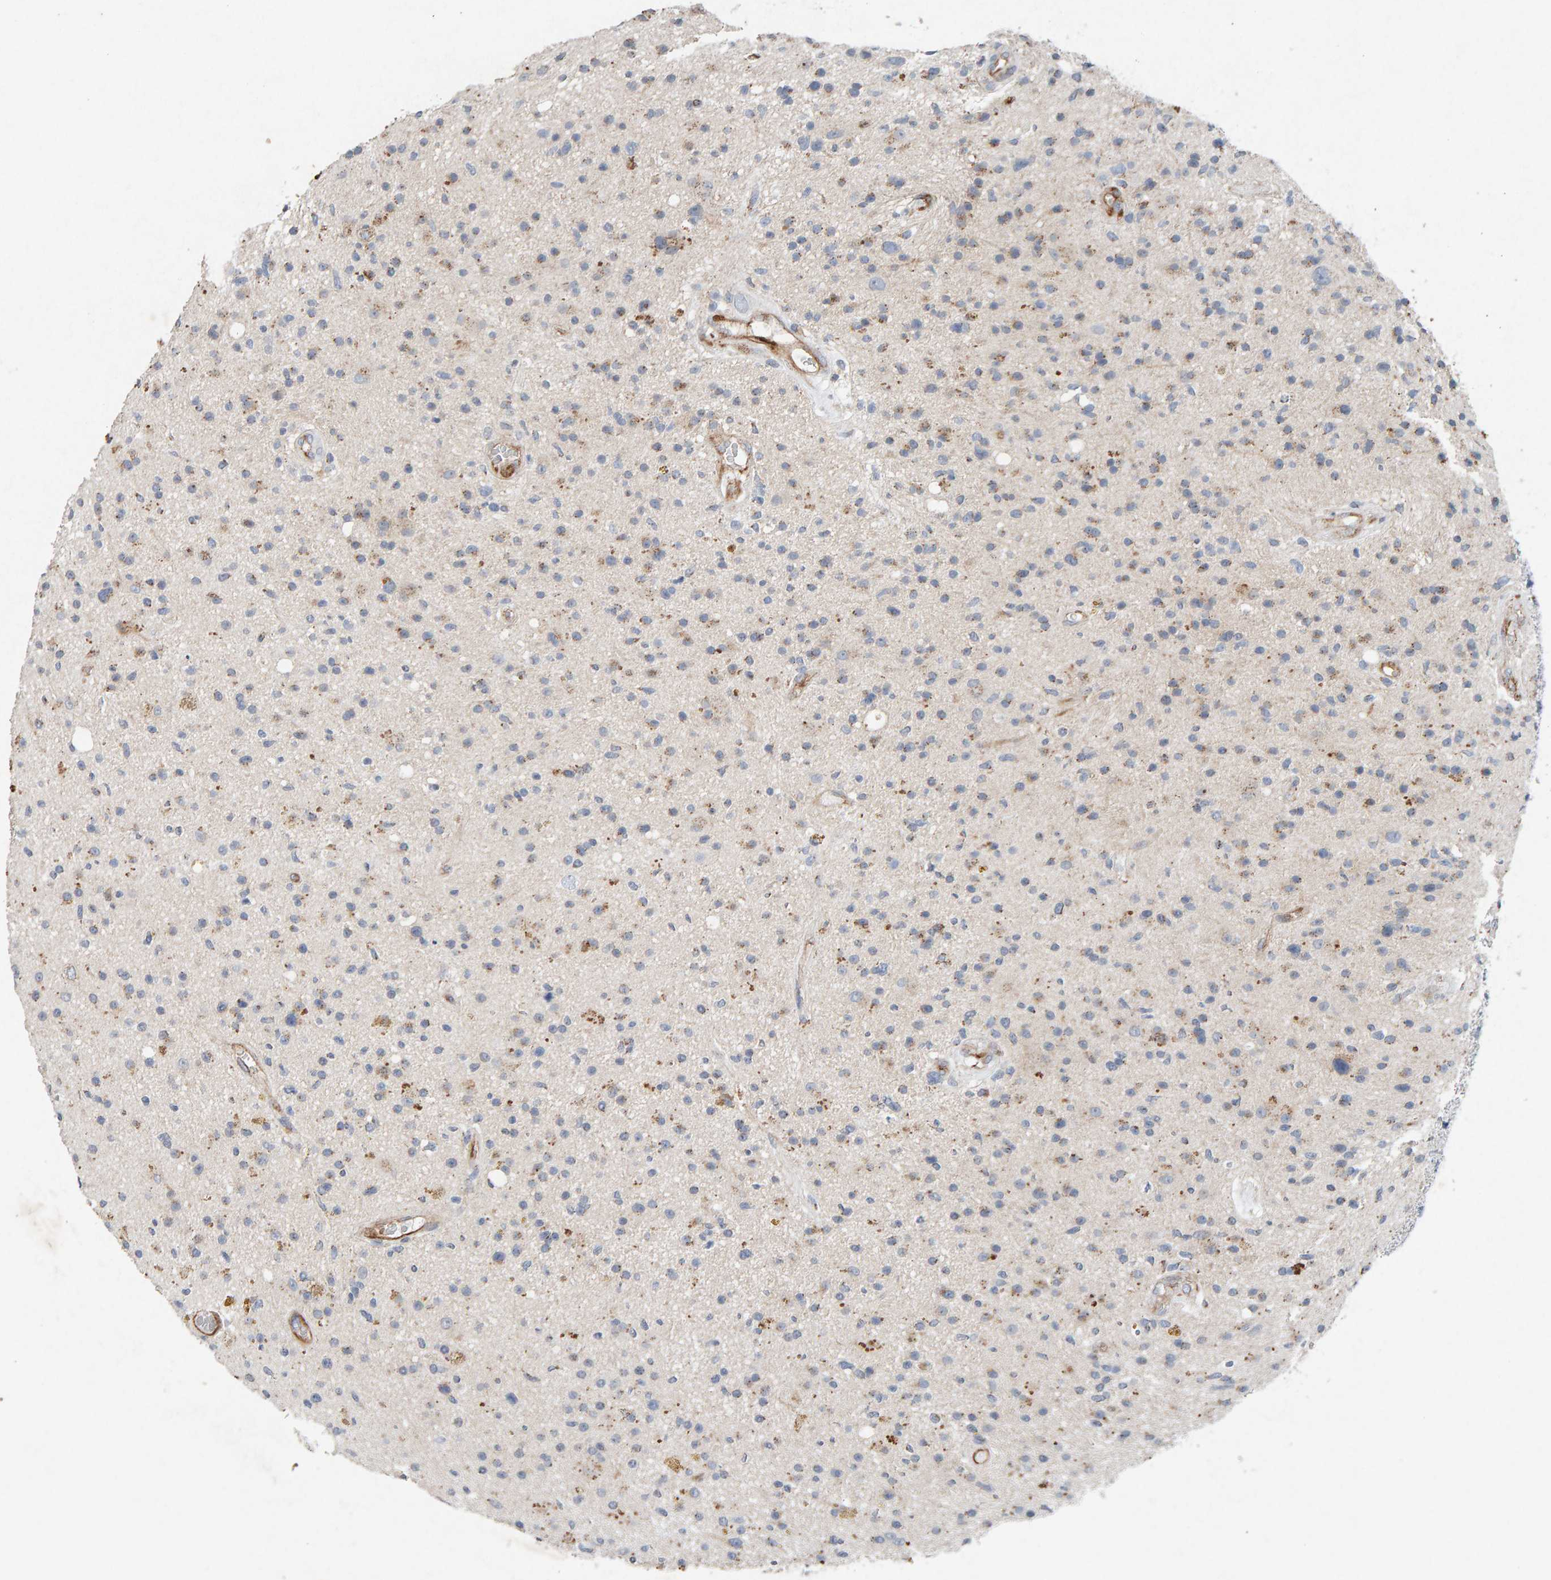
{"staining": {"intensity": "weak", "quantity": "<25%", "location": "cytoplasmic/membranous"}, "tissue": "glioma", "cell_type": "Tumor cells", "image_type": "cancer", "snomed": [{"axis": "morphology", "description": "Glioma, malignant, High grade"}, {"axis": "topography", "description": "Brain"}], "caption": "The immunohistochemistry (IHC) micrograph has no significant expression in tumor cells of glioma tissue.", "gene": "PTPRM", "patient": {"sex": "male", "age": 33}}